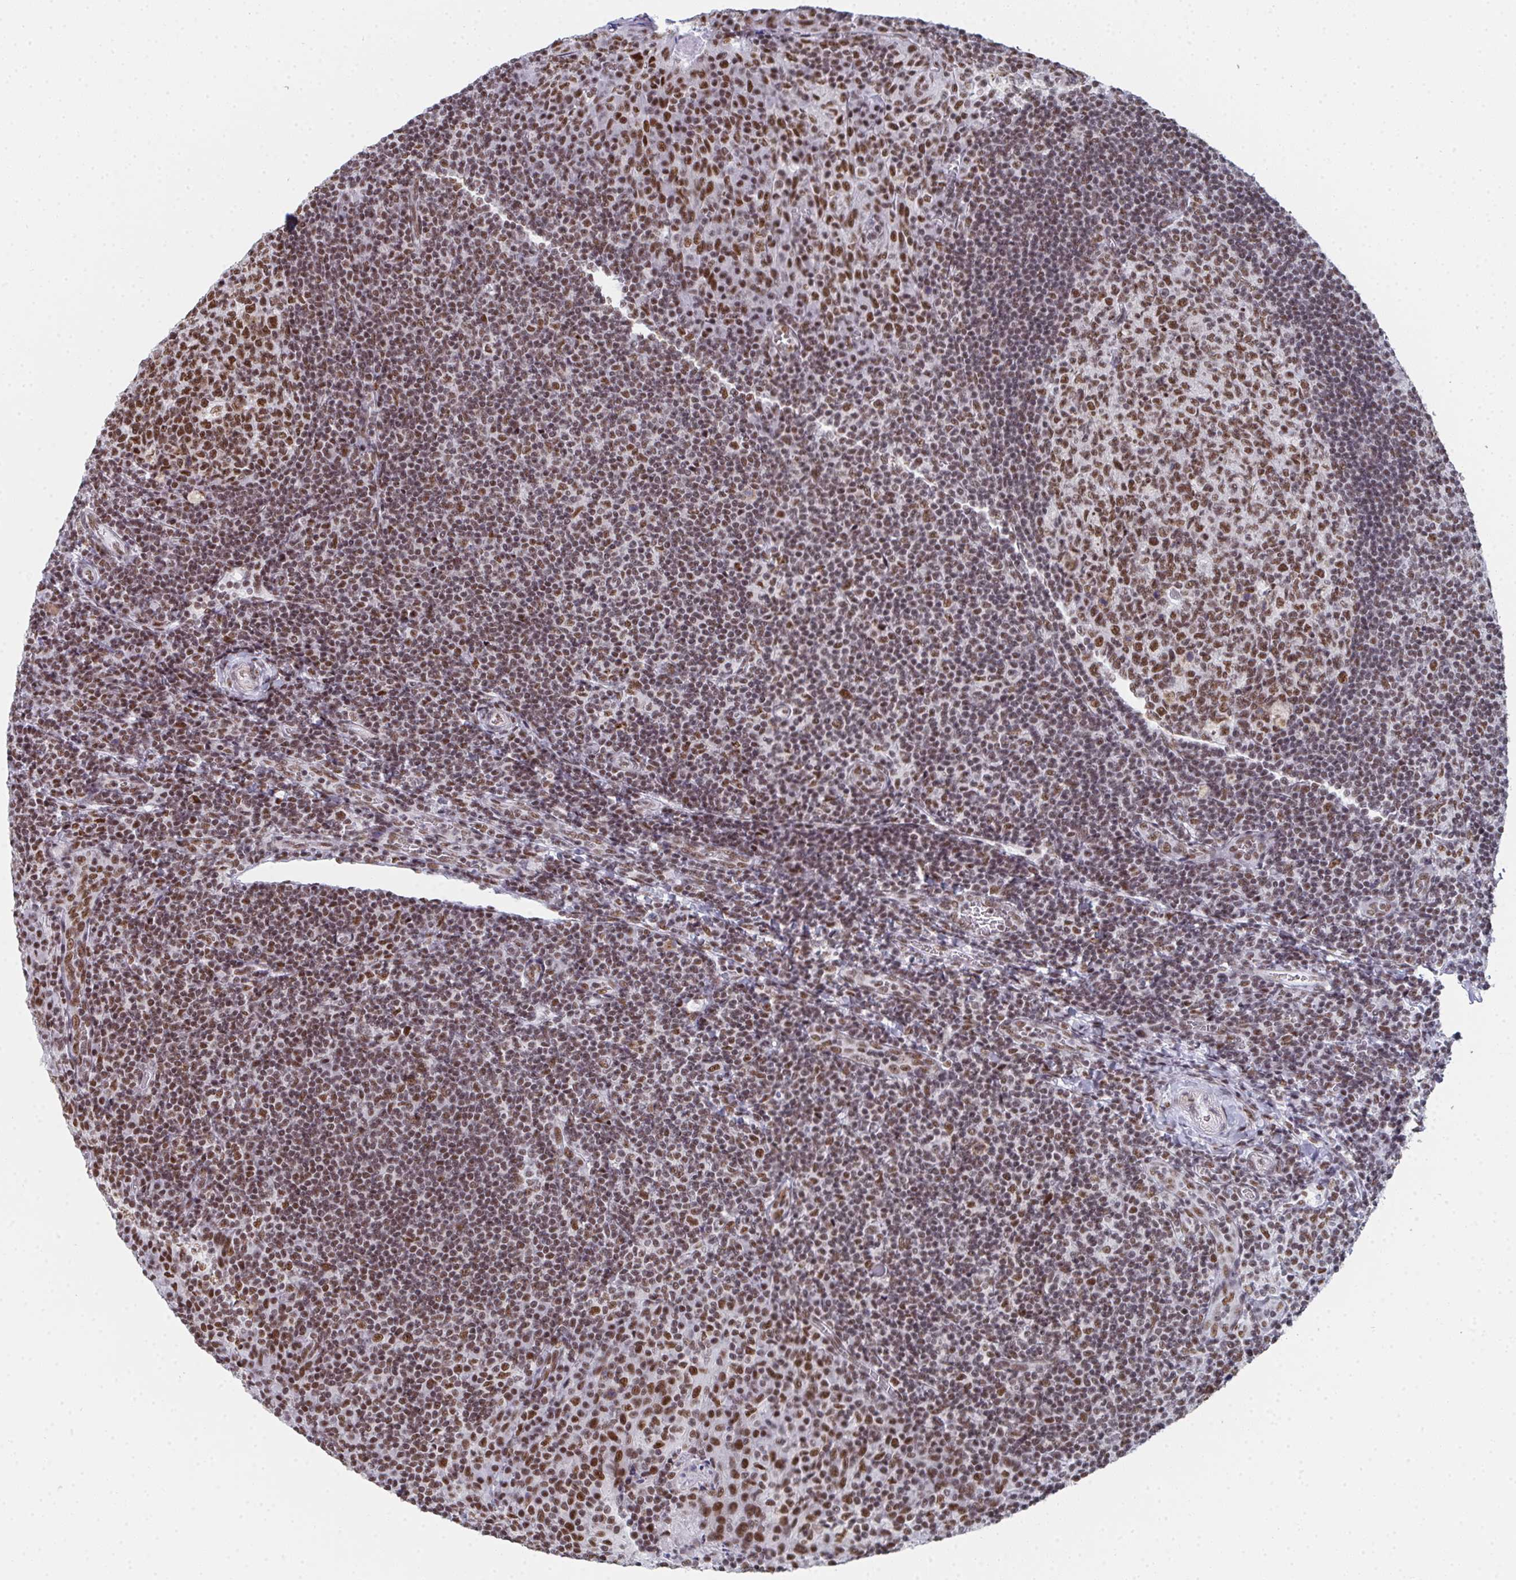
{"staining": {"intensity": "moderate", "quantity": ">75%", "location": "nuclear"}, "tissue": "tonsil", "cell_type": "Germinal center cells", "image_type": "normal", "snomed": [{"axis": "morphology", "description": "Normal tissue, NOS"}, {"axis": "topography", "description": "Tonsil"}], "caption": "This is a photomicrograph of immunohistochemistry staining of unremarkable tonsil, which shows moderate positivity in the nuclear of germinal center cells.", "gene": "SNRNP70", "patient": {"sex": "male", "age": 17}}